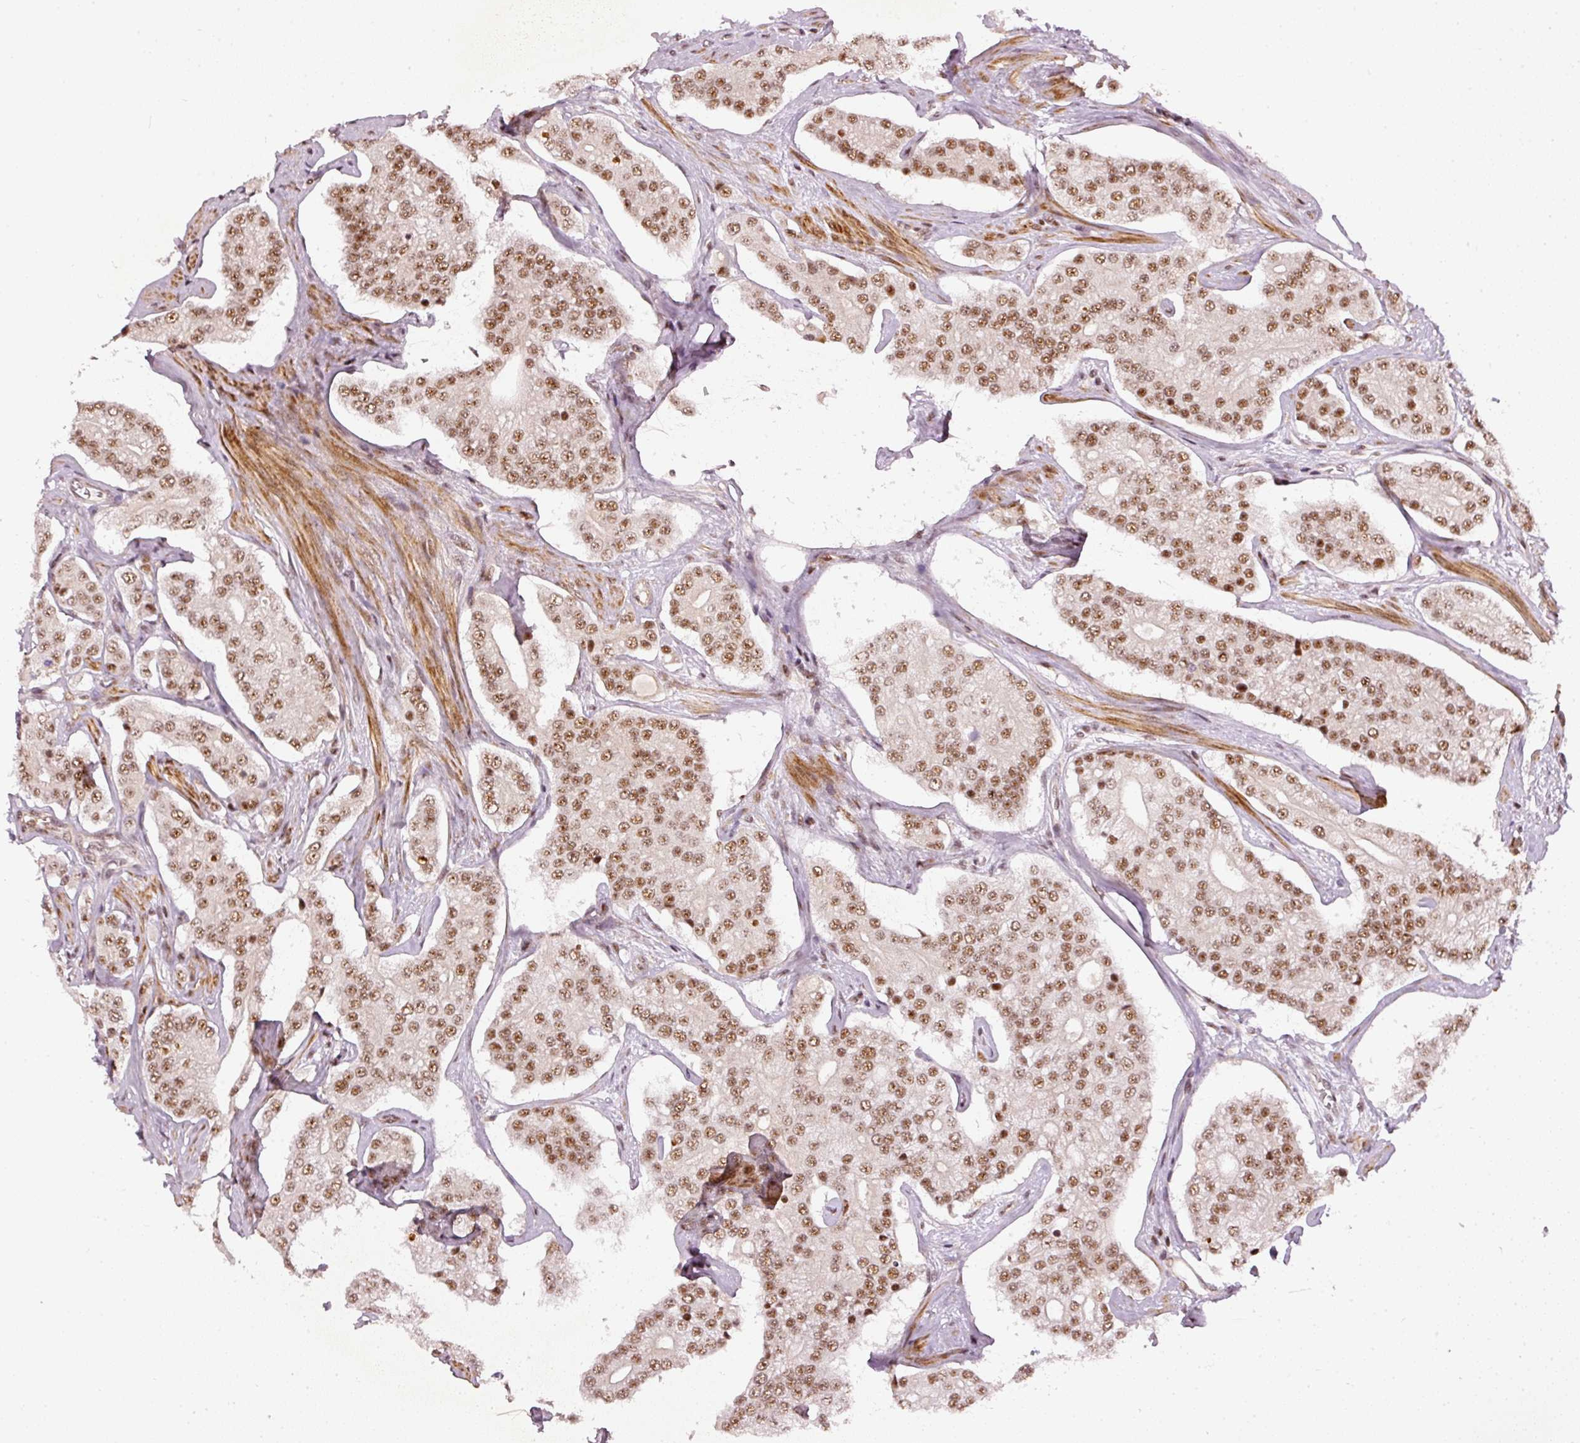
{"staining": {"intensity": "moderate", "quantity": ">75%", "location": "nuclear"}, "tissue": "prostate cancer", "cell_type": "Tumor cells", "image_type": "cancer", "snomed": [{"axis": "morphology", "description": "Adenocarcinoma, High grade"}, {"axis": "topography", "description": "Prostate"}], "caption": "Brown immunohistochemical staining in prostate cancer reveals moderate nuclear expression in about >75% of tumor cells.", "gene": "THOC6", "patient": {"sex": "male", "age": 71}}